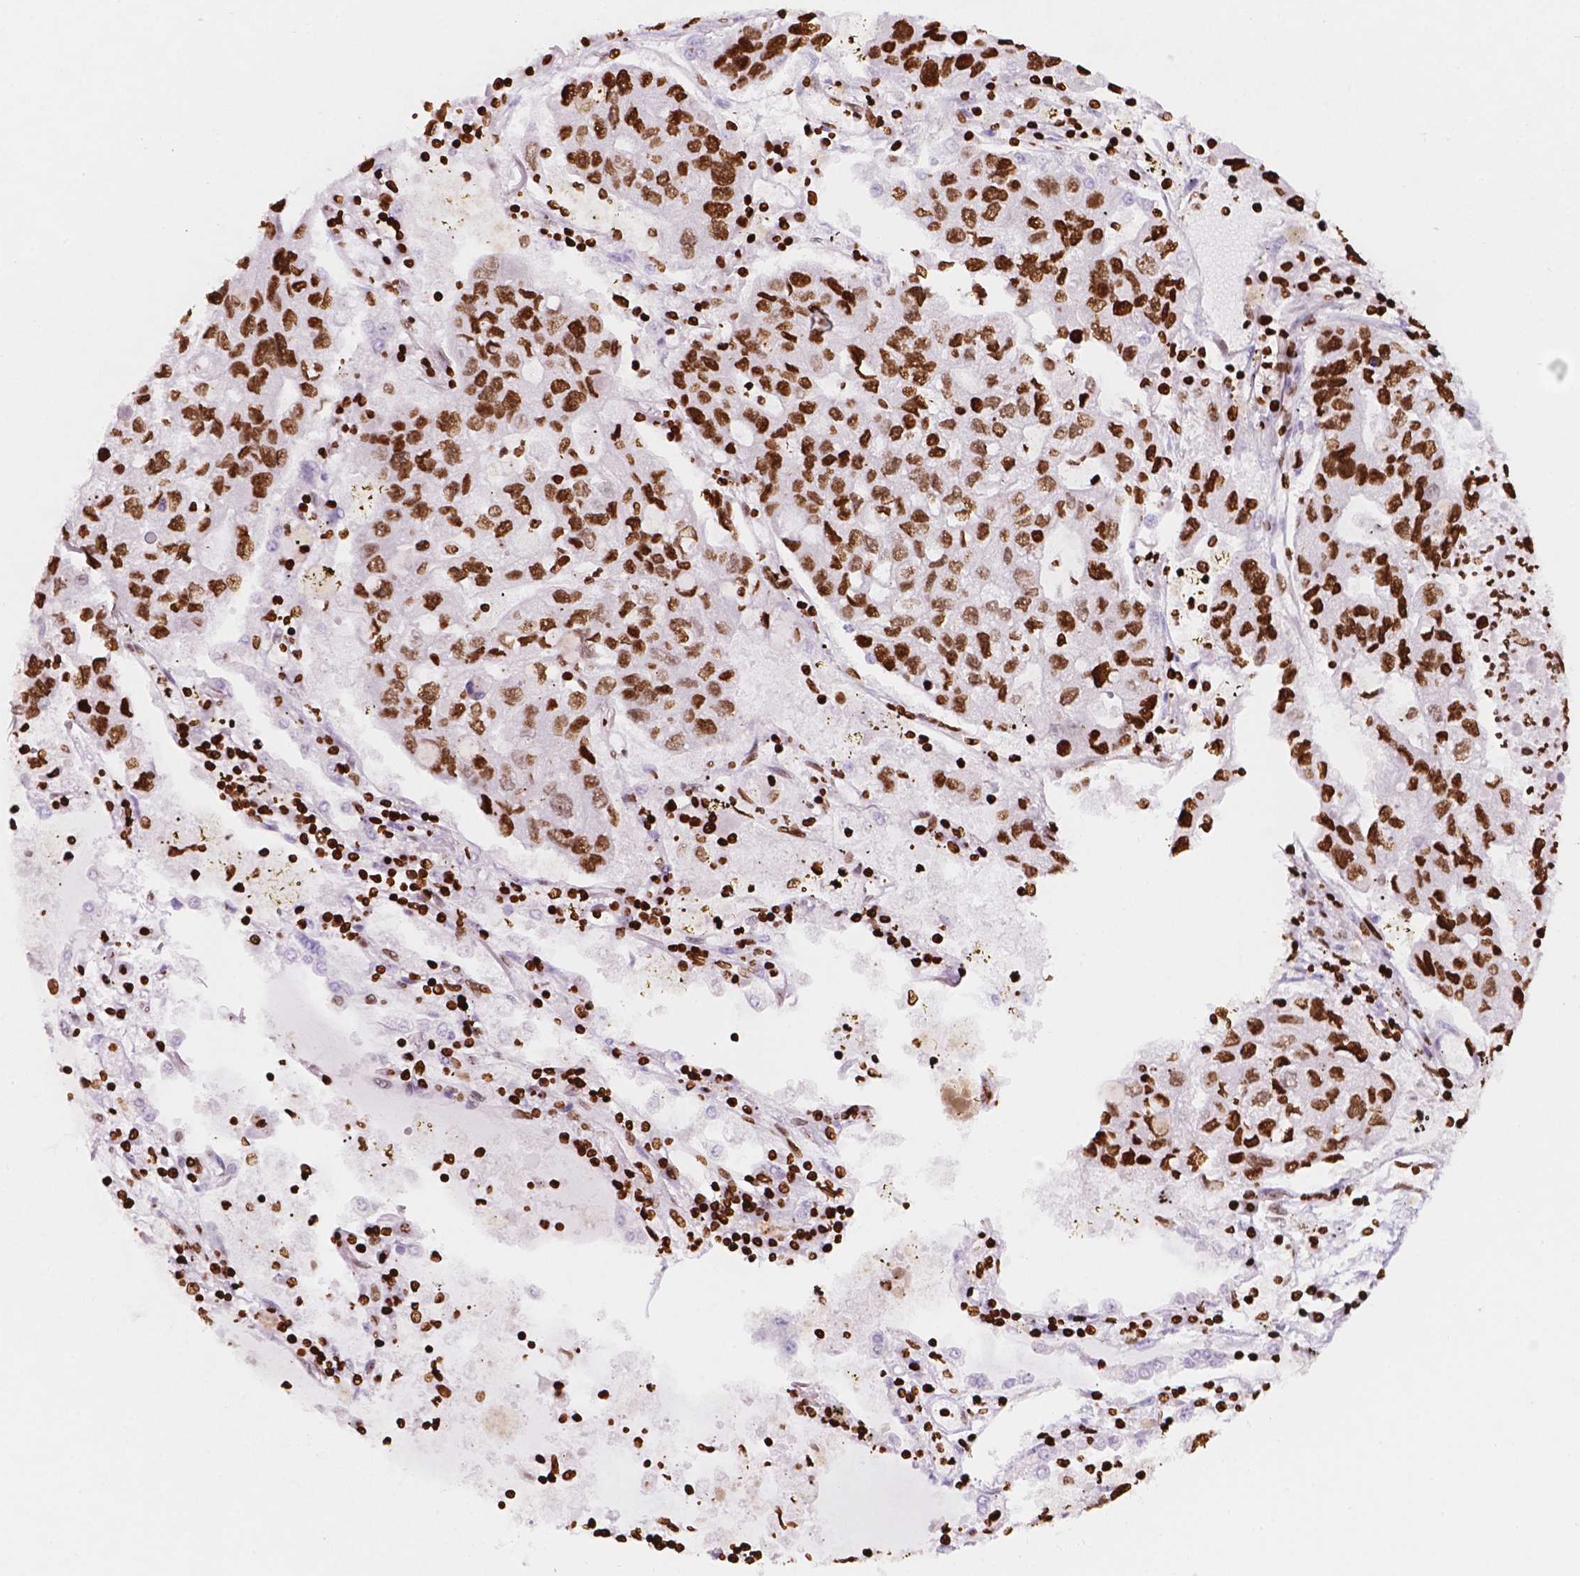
{"staining": {"intensity": "strong", "quantity": ">75%", "location": "nuclear"}, "tissue": "lung cancer", "cell_type": "Tumor cells", "image_type": "cancer", "snomed": [{"axis": "morphology", "description": "Adenocarcinoma, NOS"}, {"axis": "topography", "description": "Bronchus"}, {"axis": "topography", "description": "Lung"}], "caption": "About >75% of tumor cells in lung adenocarcinoma display strong nuclear protein expression as visualized by brown immunohistochemical staining.", "gene": "CBY3", "patient": {"sex": "female", "age": 51}}